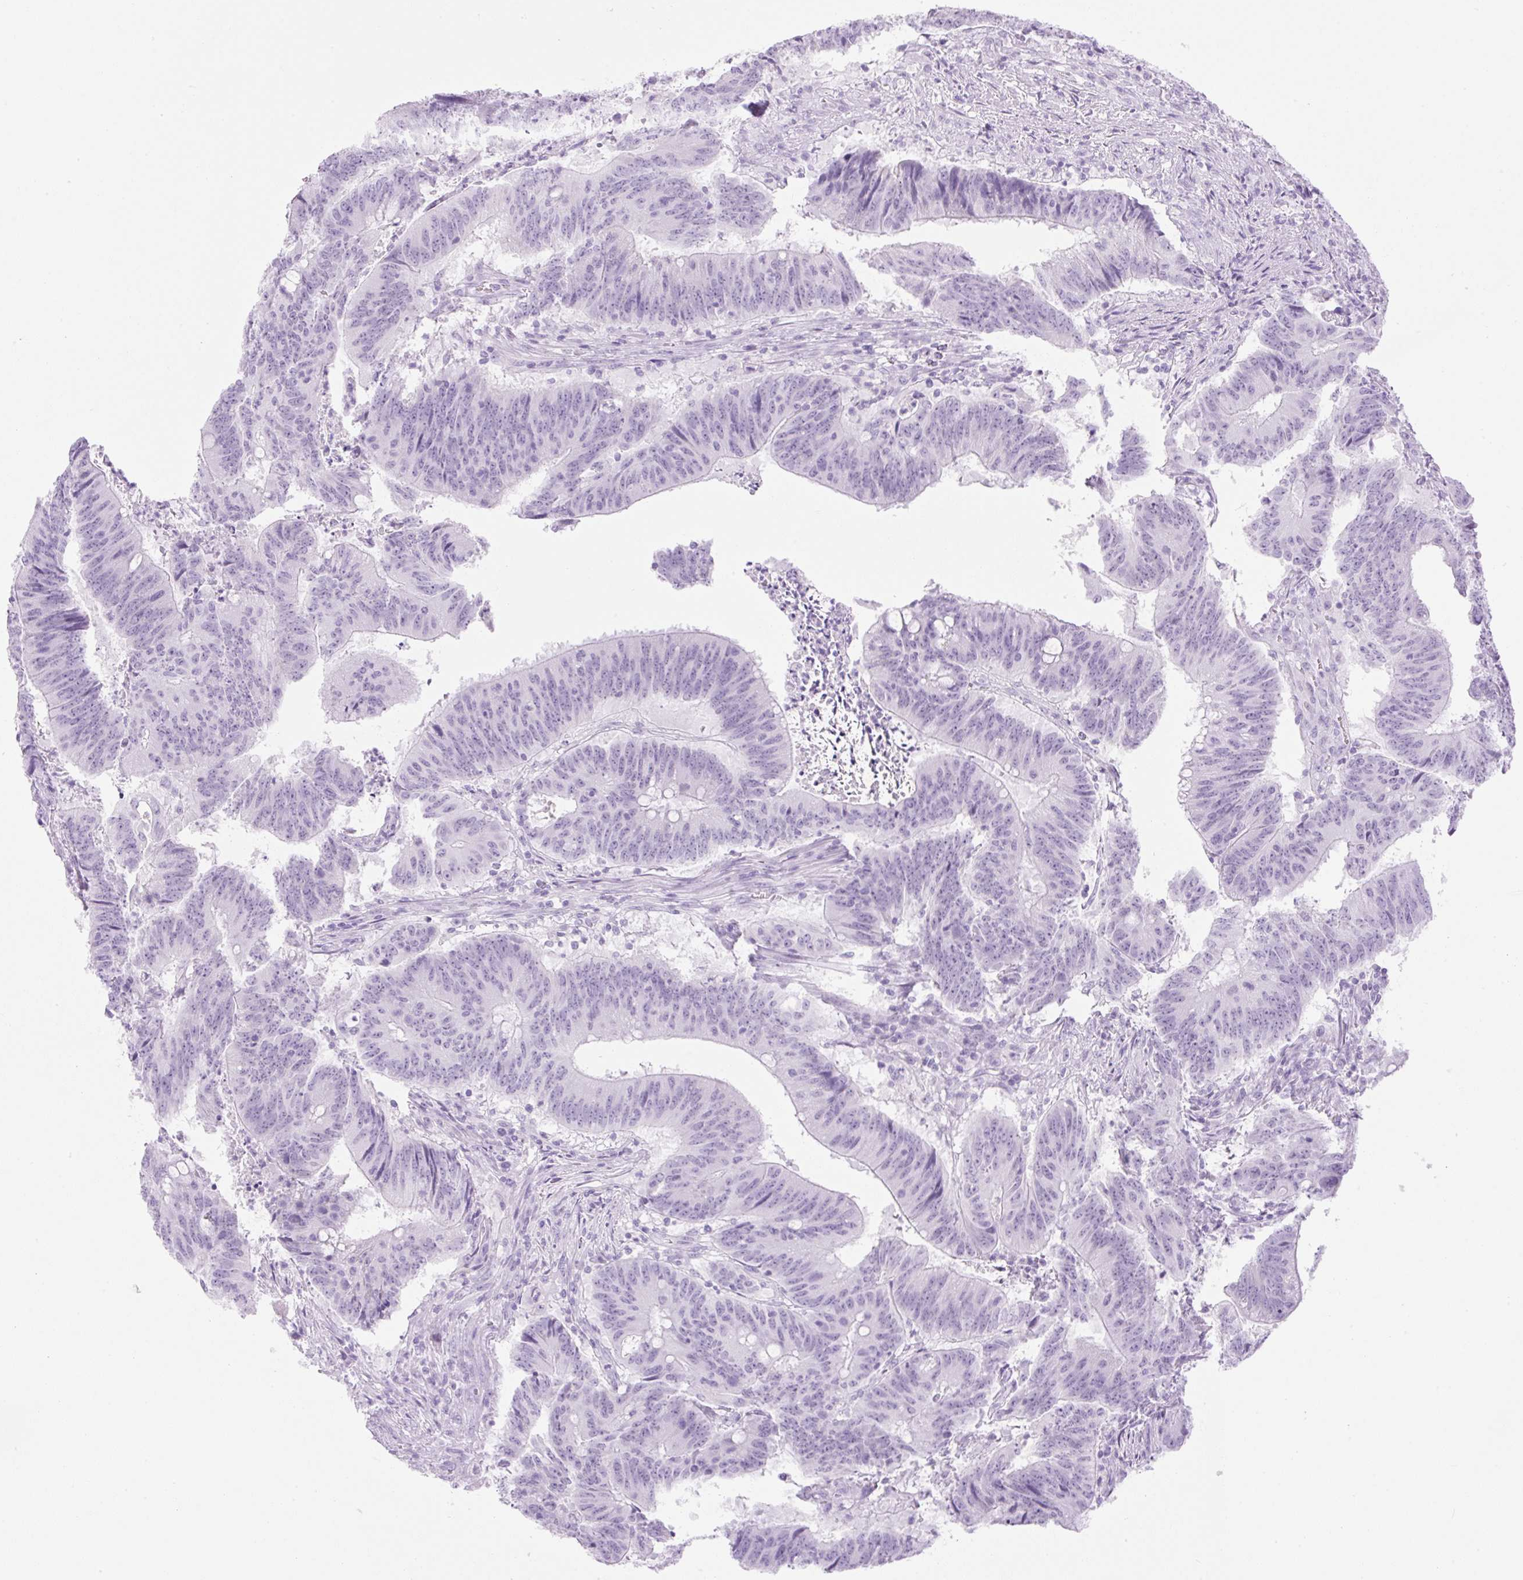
{"staining": {"intensity": "negative", "quantity": "none", "location": "none"}, "tissue": "colorectal cancer", "cell_type": "Tumor cells", "image_type": "cancer", "snomed": [{"axis": "morphology", "description": "Adenocarcinoma, NOS"}, {"axis": "topography", "description": "Colon"}], "caption": "Tumor cells are negative for protein expression in human colorectal cancer (adenocarcinoma).", "gene": "SPRR4", "patient": {"sex": "female", "age": 87}}